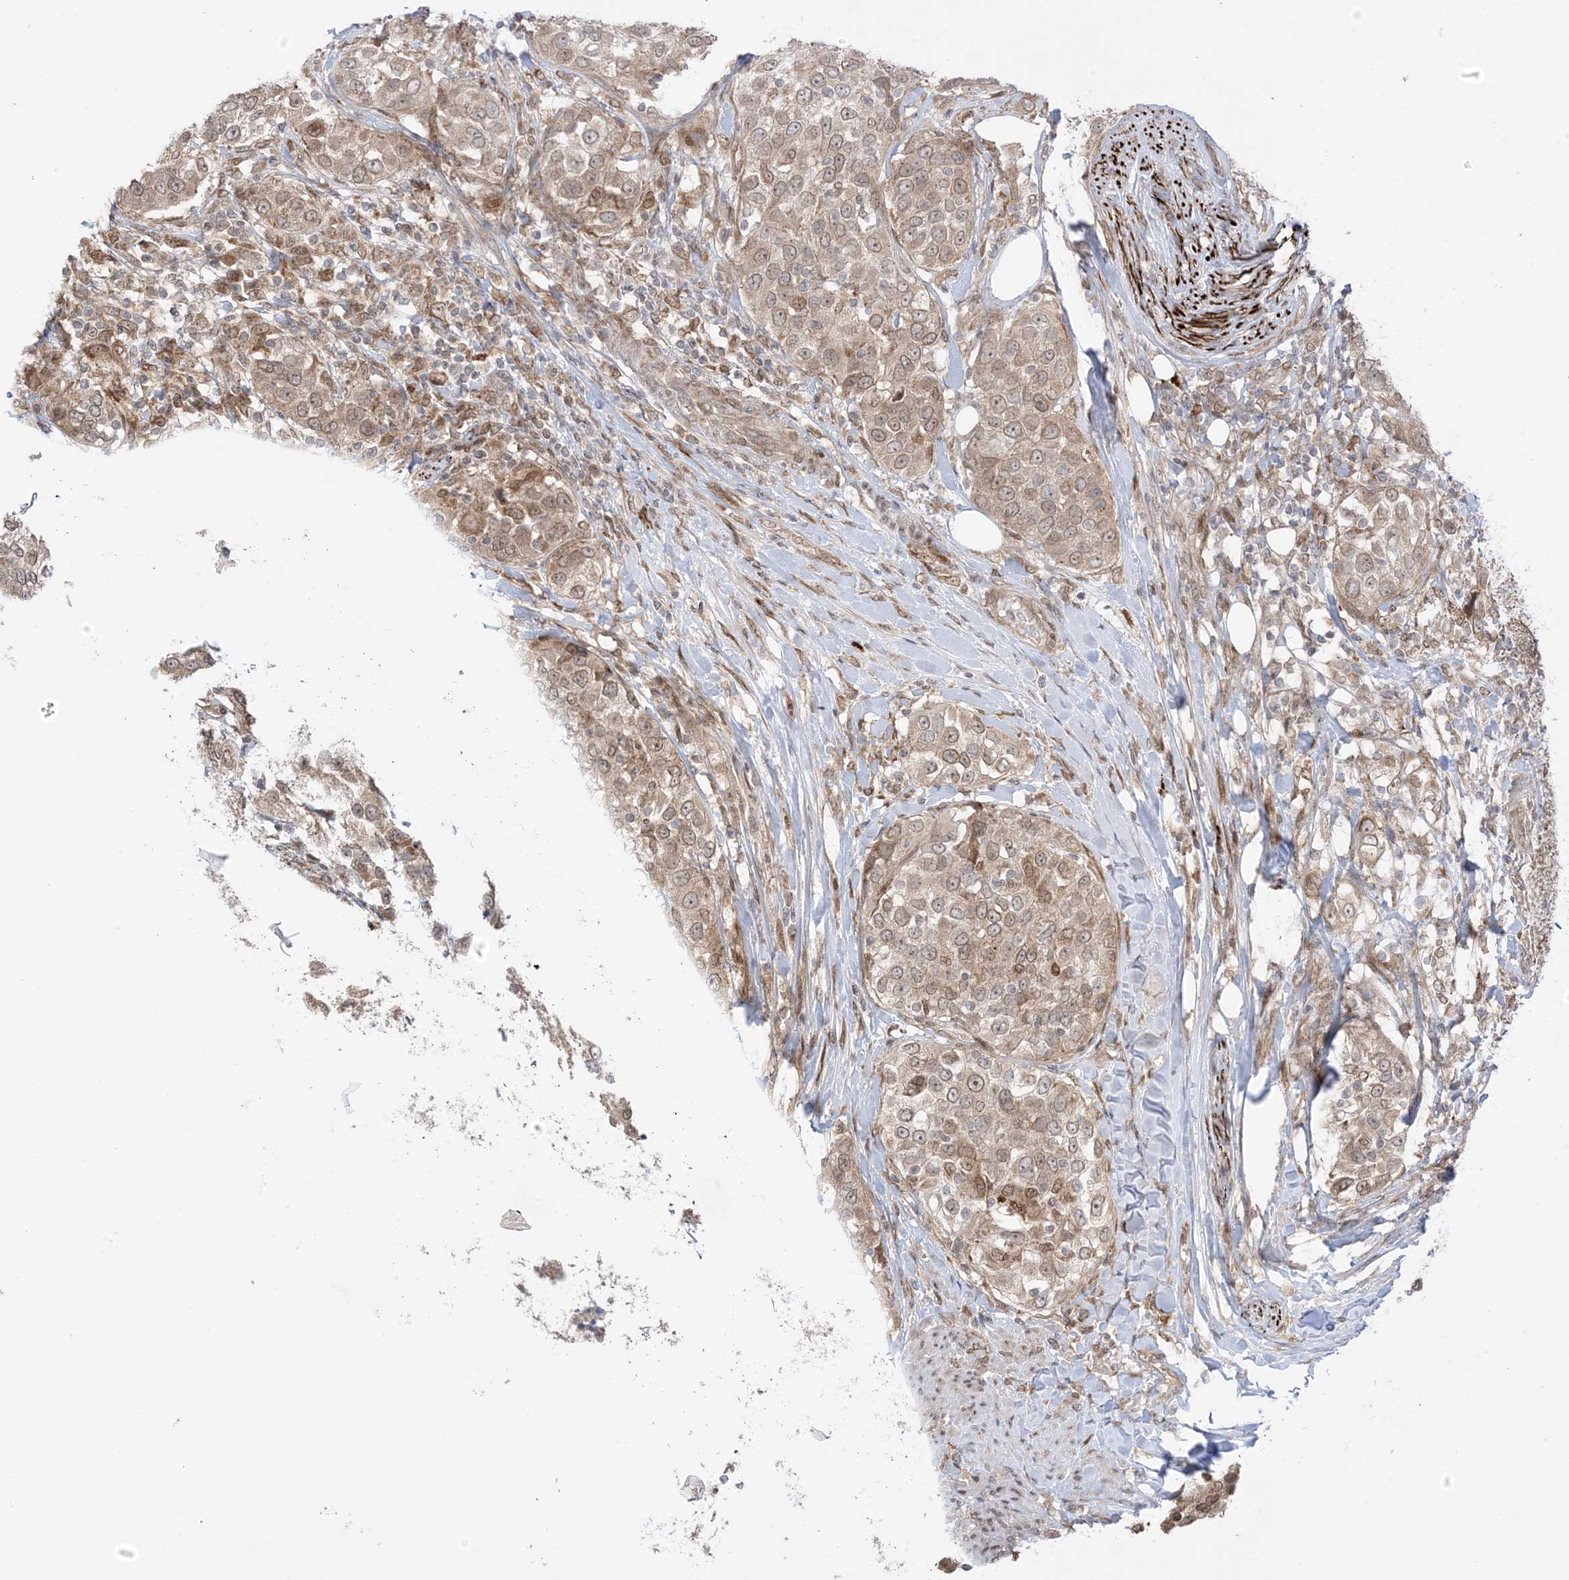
{"staining": {"intensity": "moderate", "quantity": ">75%", "location": "cytoplasmic/membranous,nuclear"}, "tissue": "urothelial cancer", "cell_type": "Tumor cells", "image_type": "cancer", "snomed": [{"axis": "morphology", "description": "Urothelial carcinoma, High grade"}, {"axis": "topography", "description": "Urinary bladder"}], "caption": "High-grade urothelial carcinoma stained for a protein (brown) reveals moderate cytoplasmic/membranous and nuclear positive expression in approximately >75% of tumor cells.", "gene": "UBE2E2", "patient": {"sex": "female", "age": 80}}